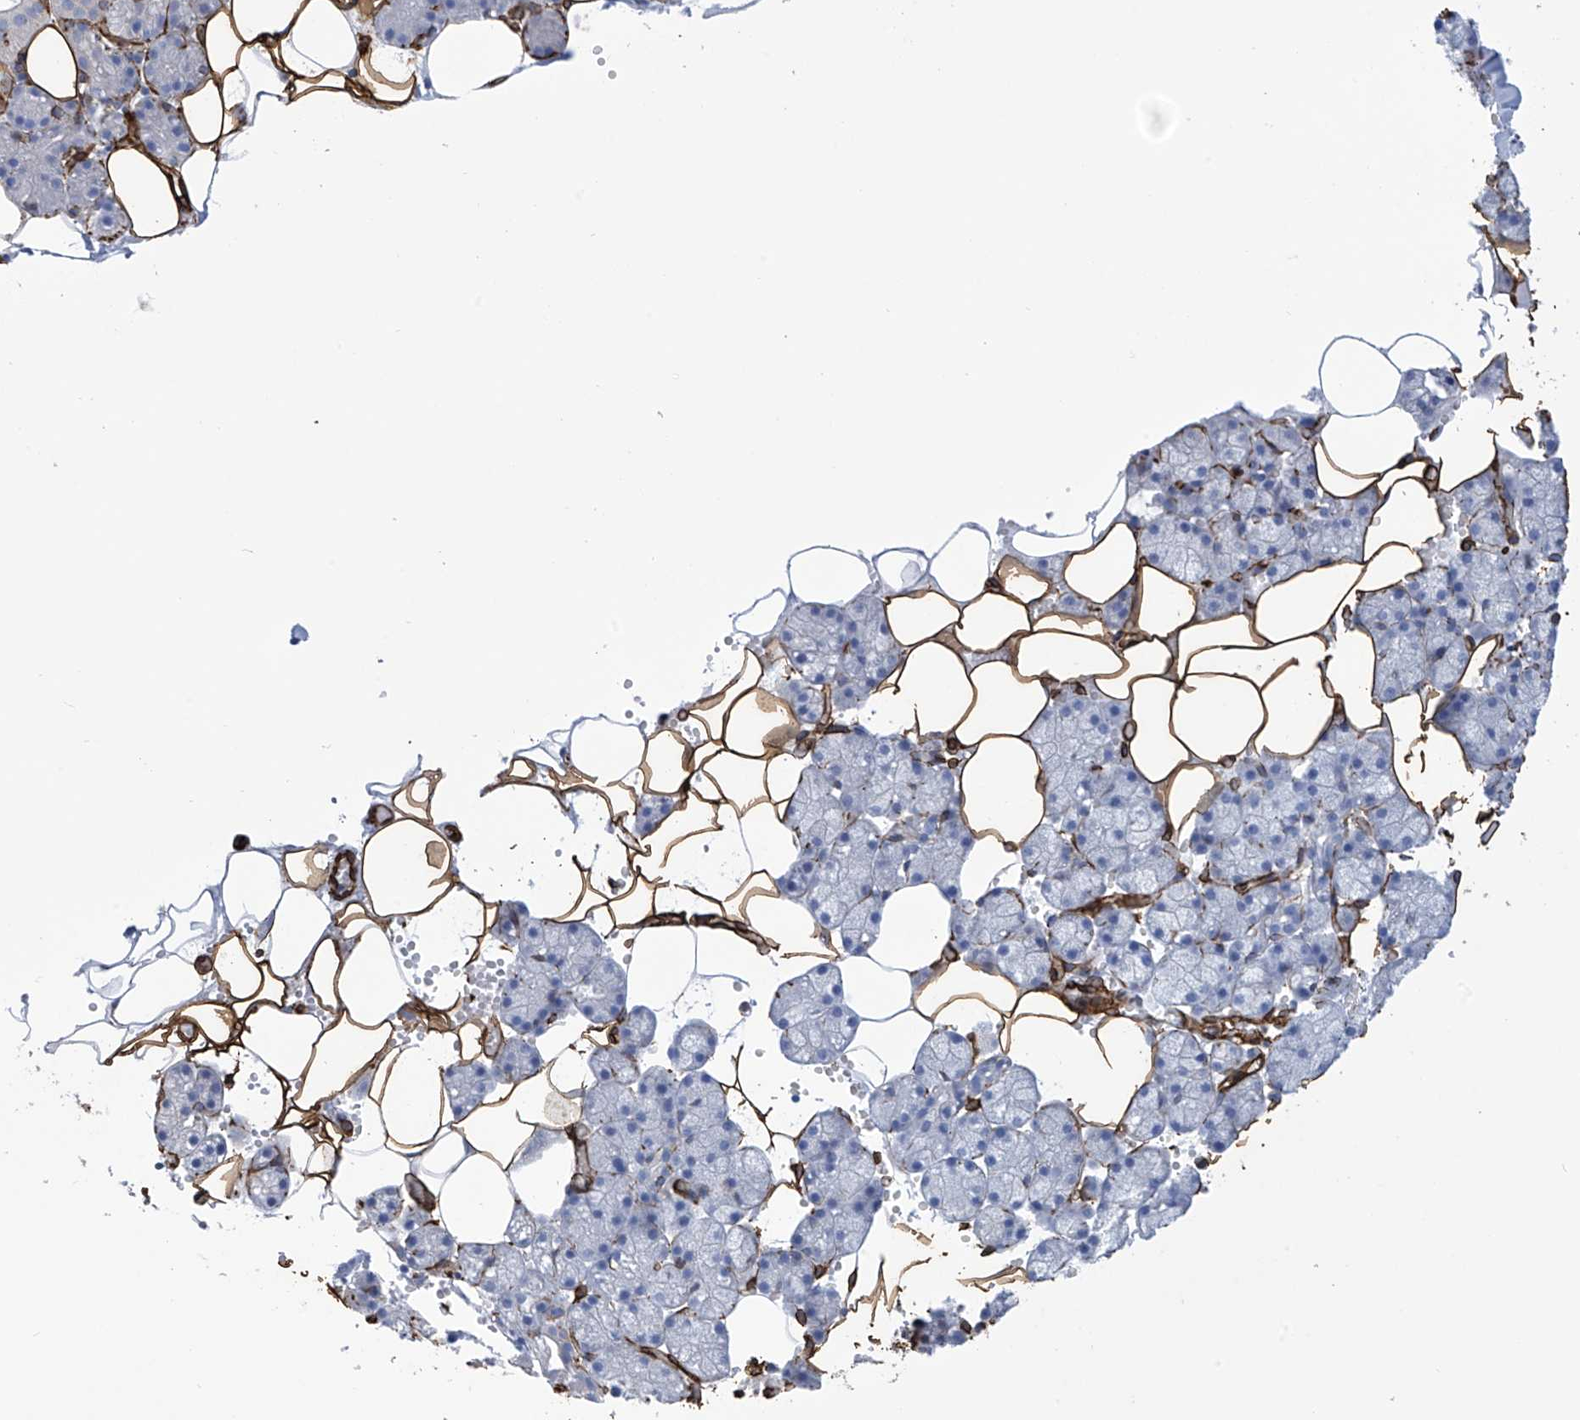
{"staining": {"intensity": "negative", "quantity": "none", "location": "none"}, "tissue": "salivary gland", "cell_type": "Glandular cells", "image_type": "normal", "snomed": [{"axis": "morphology", "description": "Normal tissue, NOS"}, {"axis": "topography", "description": "Salivary gland"}], "caption": "Normal salivary gland was stained to show a protein in brown. There is no significant positivity in glandular cells.", "gene": "UBTD1", "patient": {"sex": "male", "age": 62}}